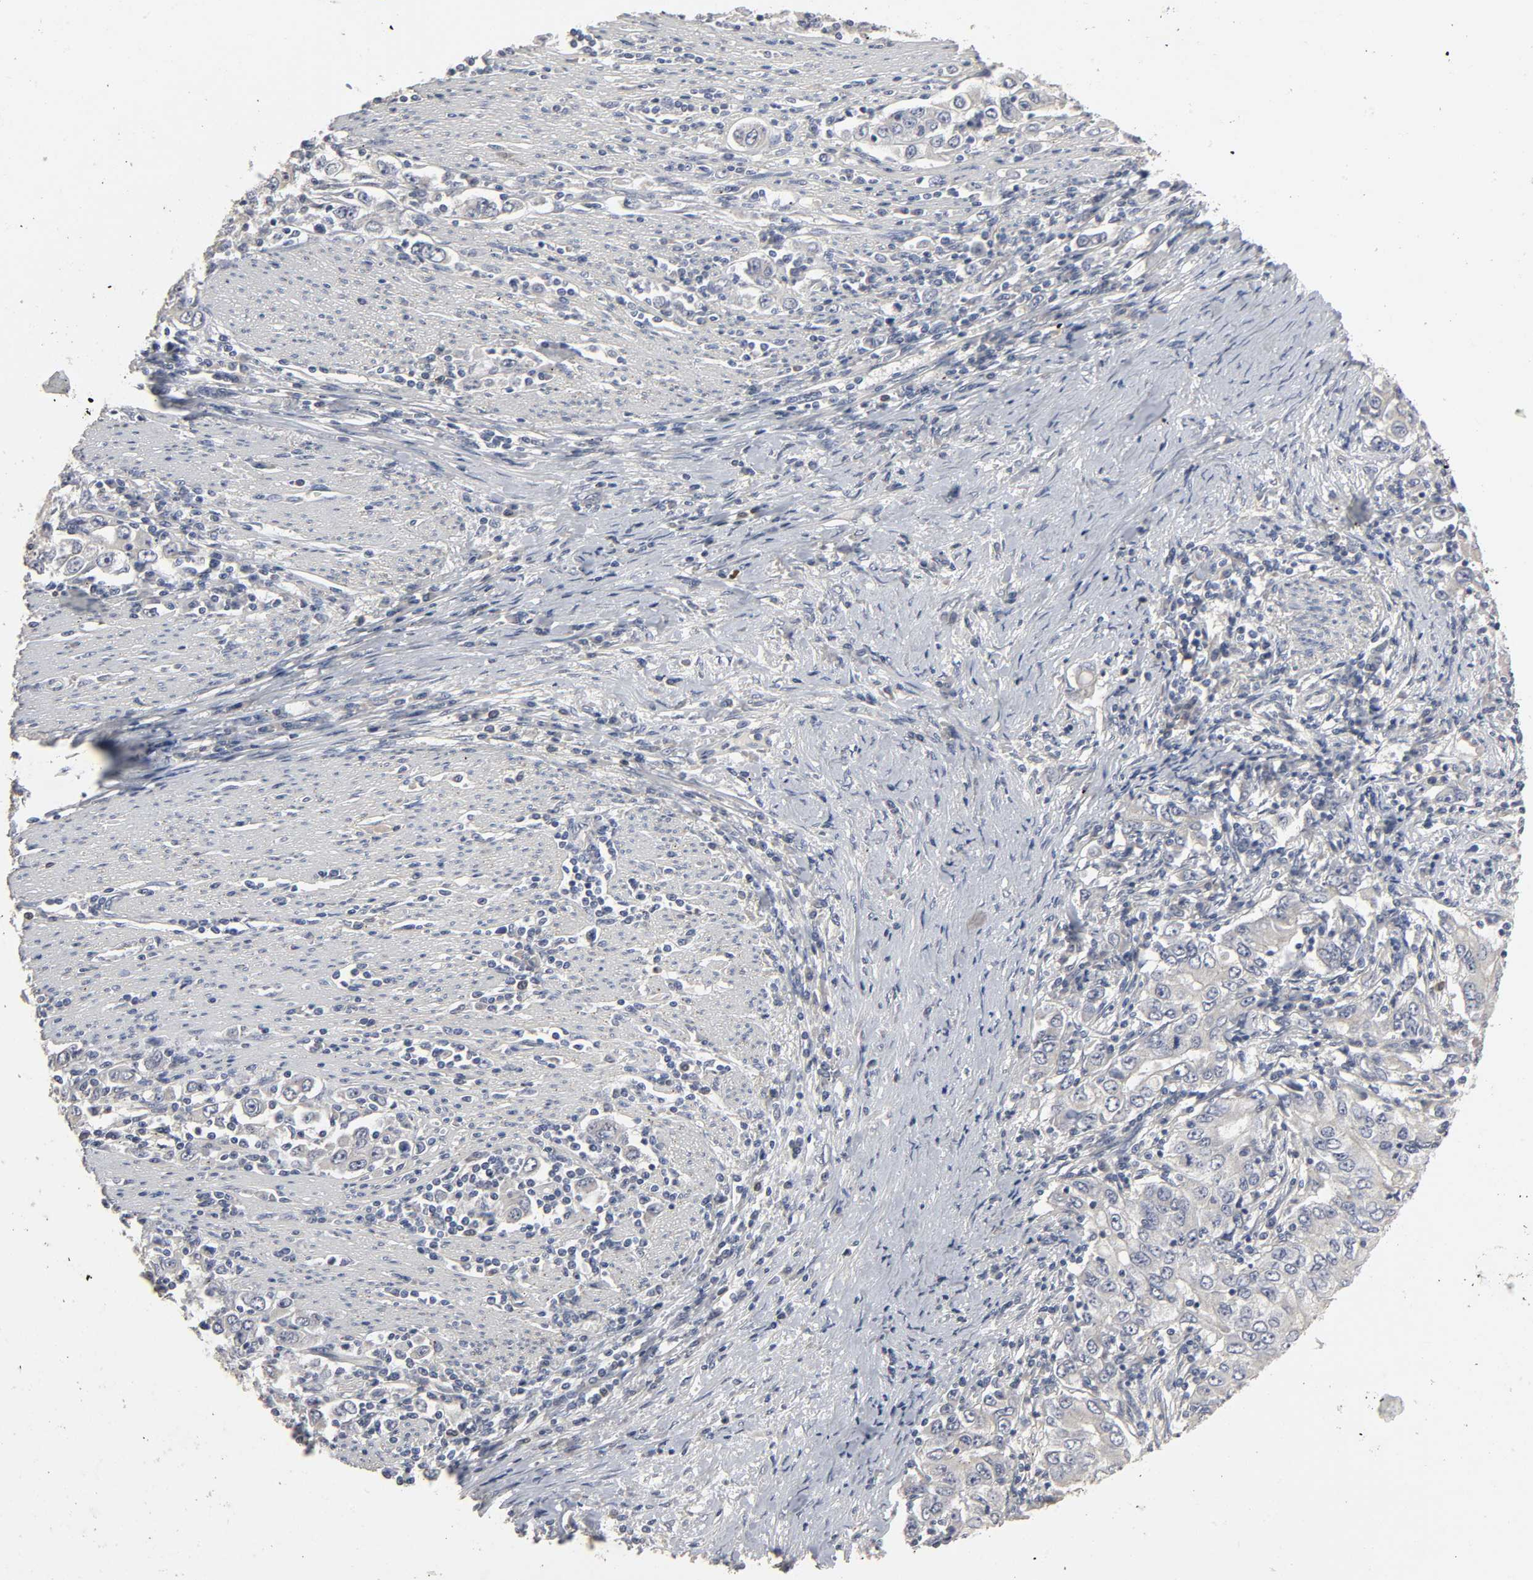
{"staining": {"intensity": "negative", "quantity": "none", "location": "none"}, "tissue": "stomach cancer", "cell_type": "Tumor cells", "image_type": "cancer", "snomed": [{"axis": "morphology", "description": "Adenocarcinoma, NOS"}, {"axis": "topography", "description": "Stomach, lower"}], "caption": "There is no significant positivity in tumor cells of adenocarcinoma (stomach).", "gene": "SLC10A2", "patient": {"sex": "female", "age": 72}}